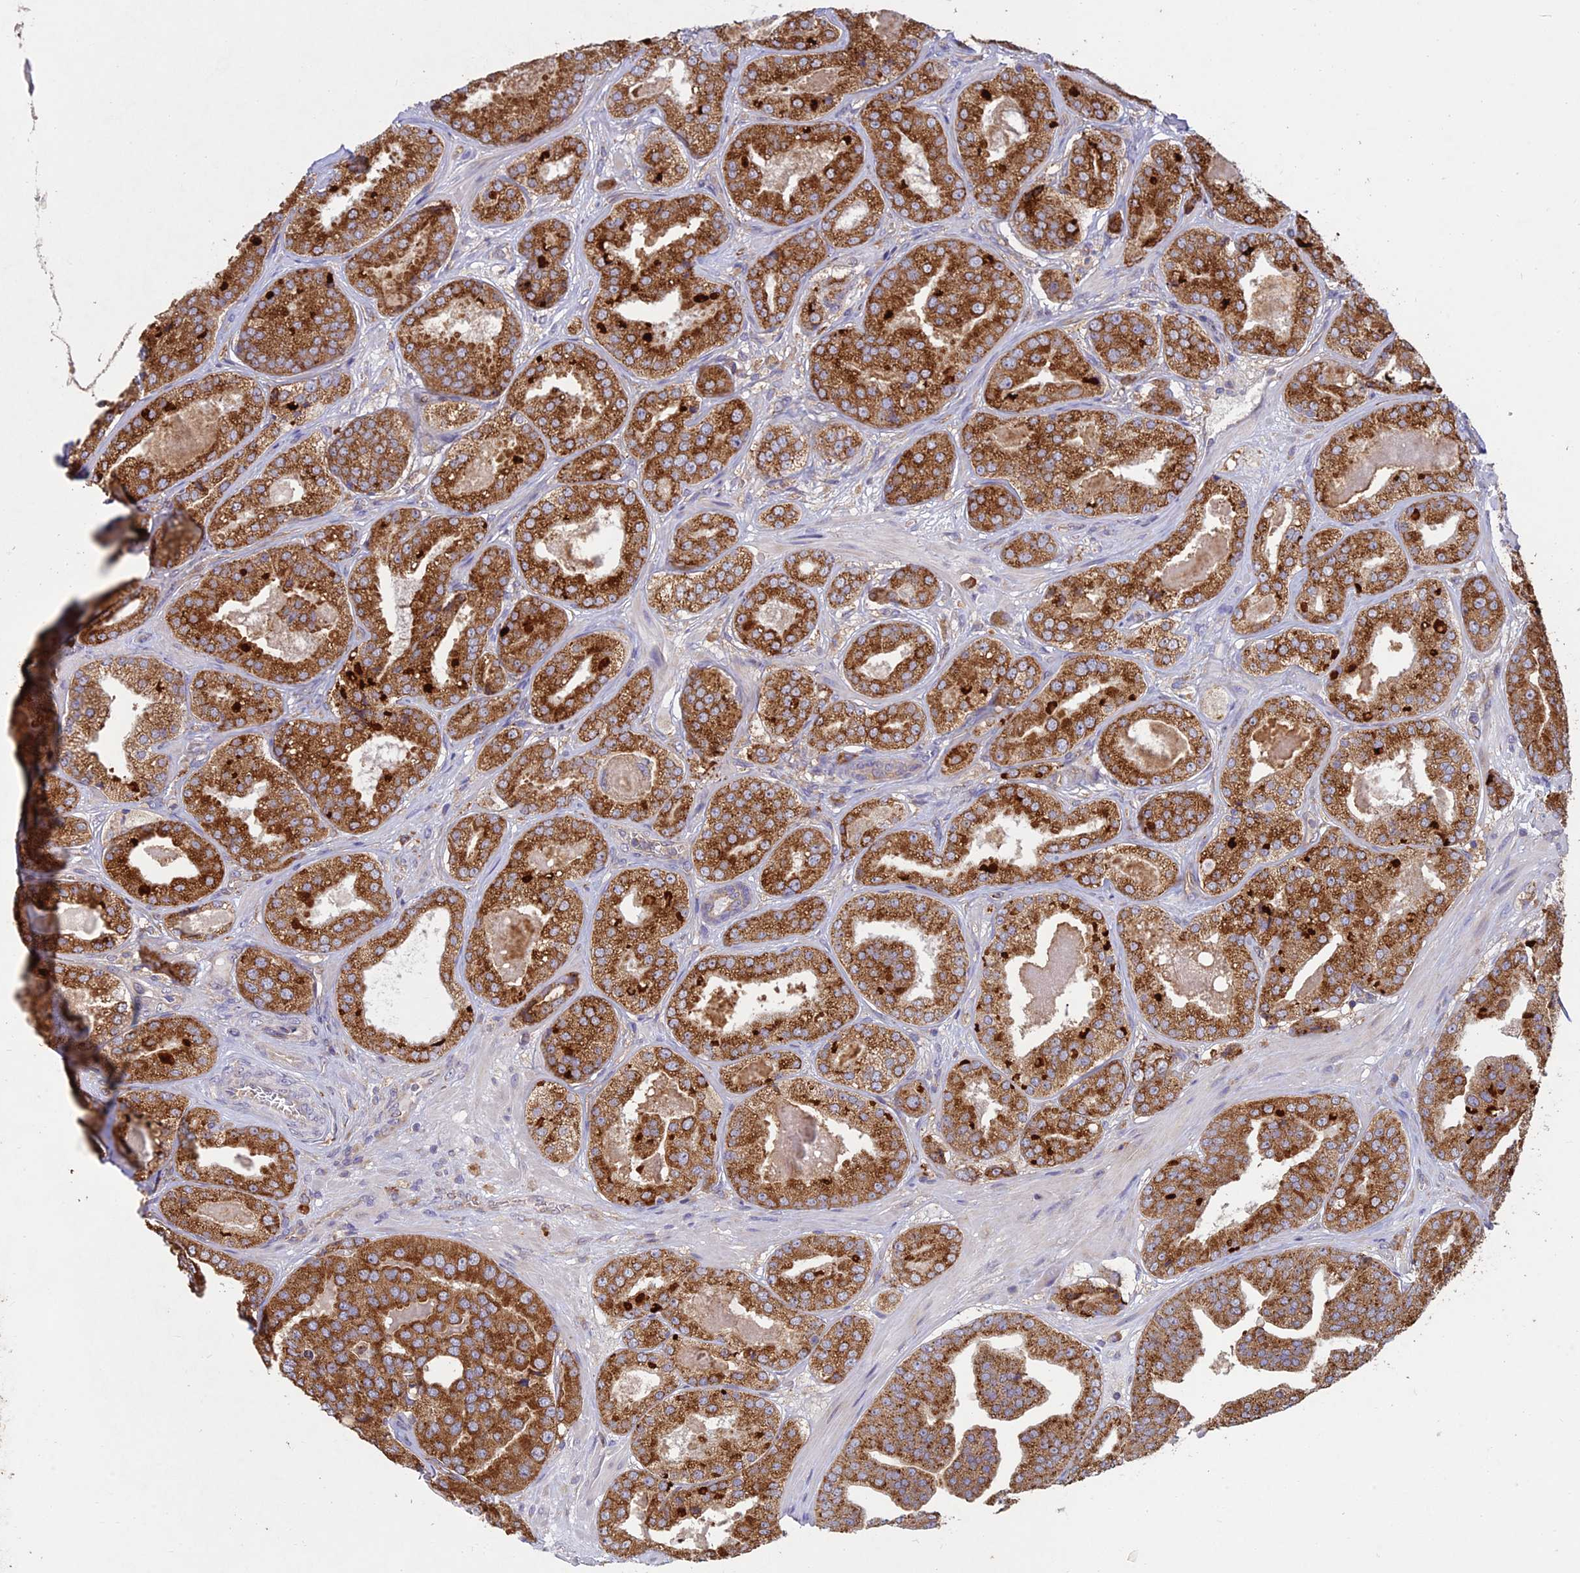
{"staining": {"intensity": "strong", "quantity": ">75%", "location": "cytoplasmic/membranous"}, "tissue": "prostate cancer", "cell_type": "Tumor cells", "image_type": "cancer", "snomed": [{"axis": "morphology", "description": "Adenocarcinoma, High grade"}, {"axis": "topography", "description": "Prostate"}], "caption": "The immunohistochemical stain highlights strong cytoplasmic/membranous positivity in tumor cells of prostate cancer (adenocarcinoma (high-grade)) tissue.", "gene": "NXNL2", "patient": {"sex": "male", "age": 63}}